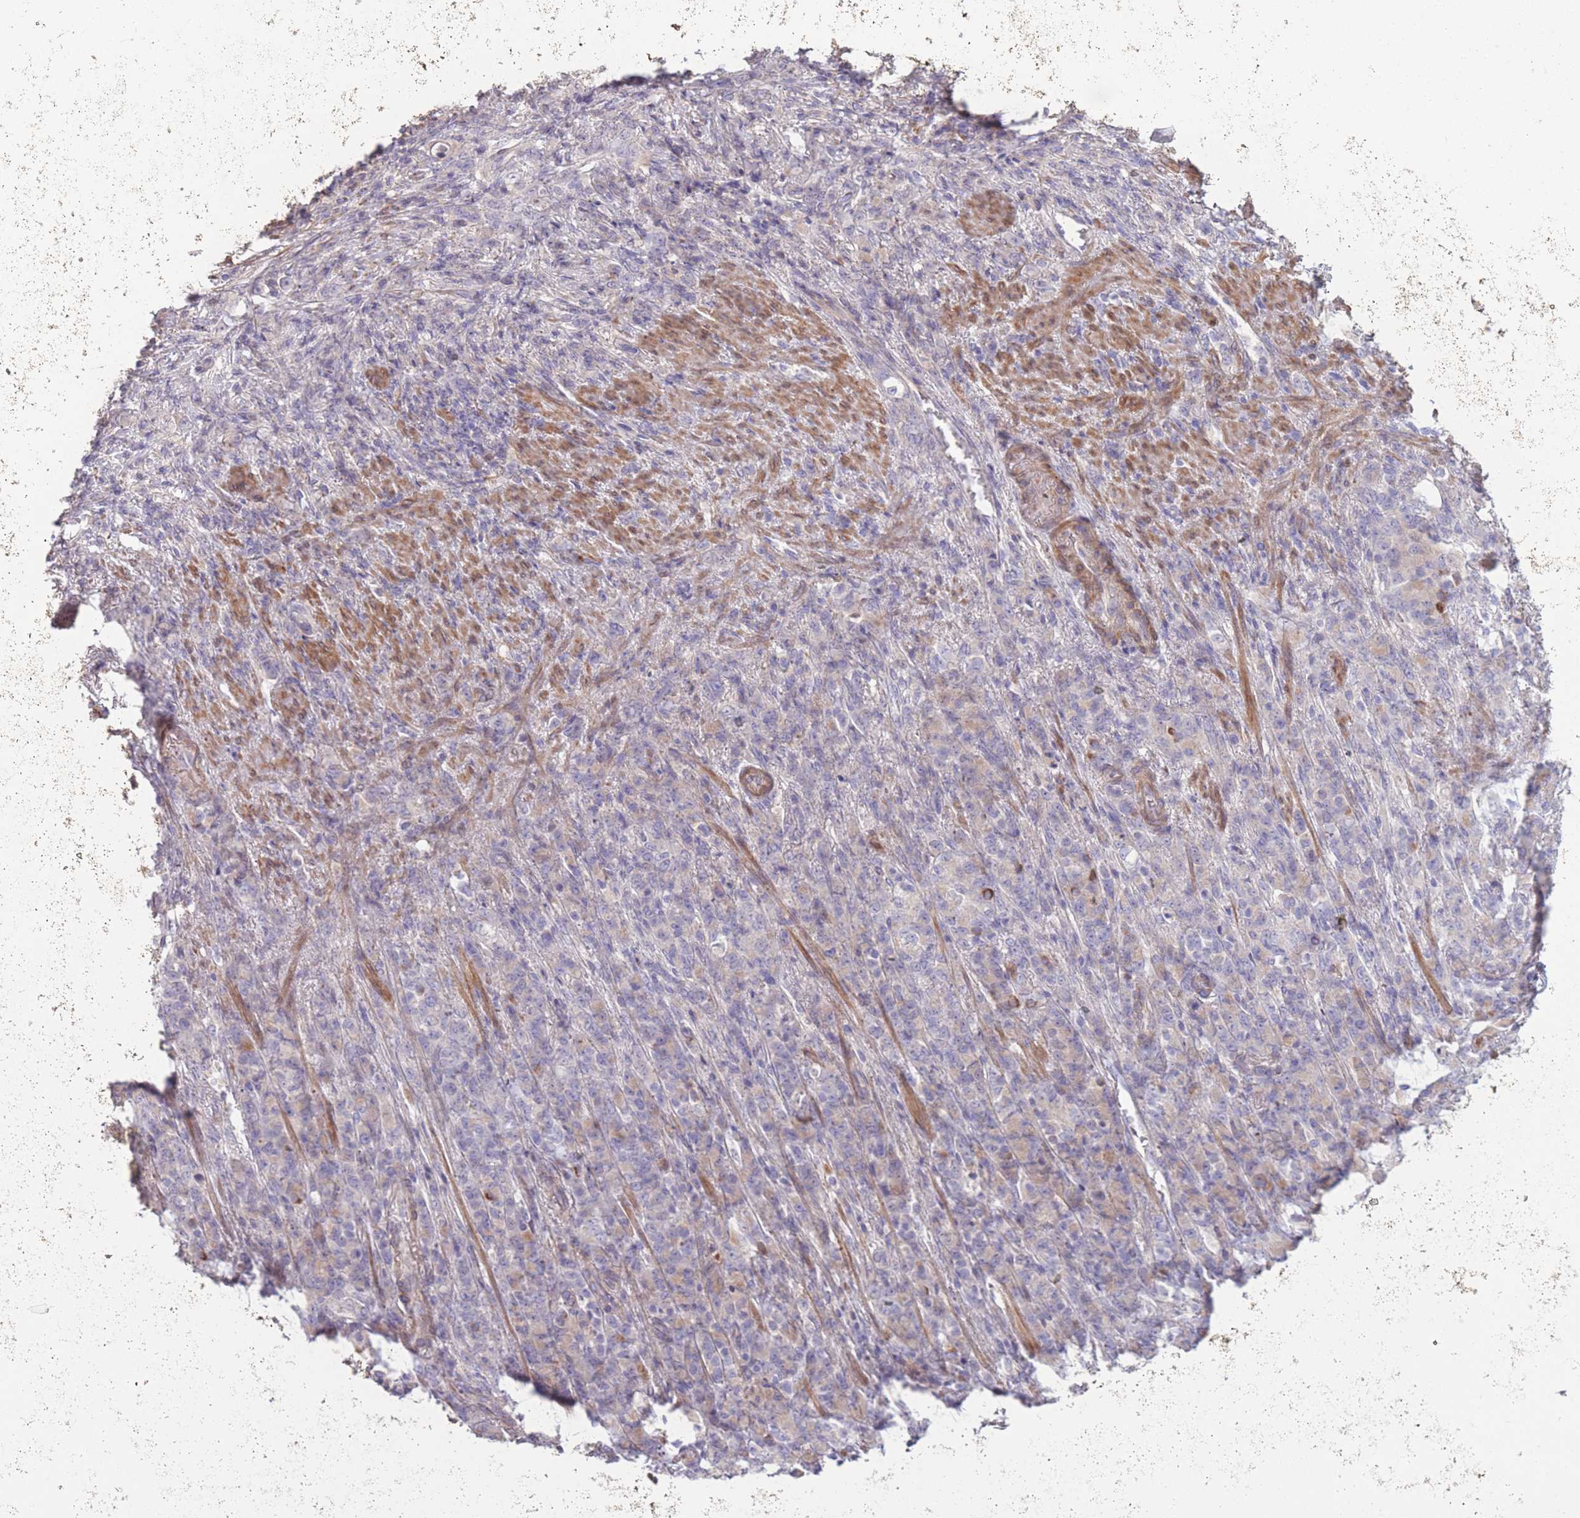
{"staining": {"intensity": "negative", "quantity": "none", "location": "none"}, "tissue": "stomach cancer", "cell_type": "Tumor cells", "image_type": "cancer", "snomed": [{"axis": "morphology", "description": "Adenocarcinoma, NOS"}, {"axis": "topography", "description": "Stomach"}], "caption": "Immunohistochemical staining of stomach cancer shows no significant positivity in tumor cells. (DAB immunohistochemistry (IHC) with hematoxylin counter stain).", "gene": "RSPH10B", "patient": {"sex": "female", "age": 79}}